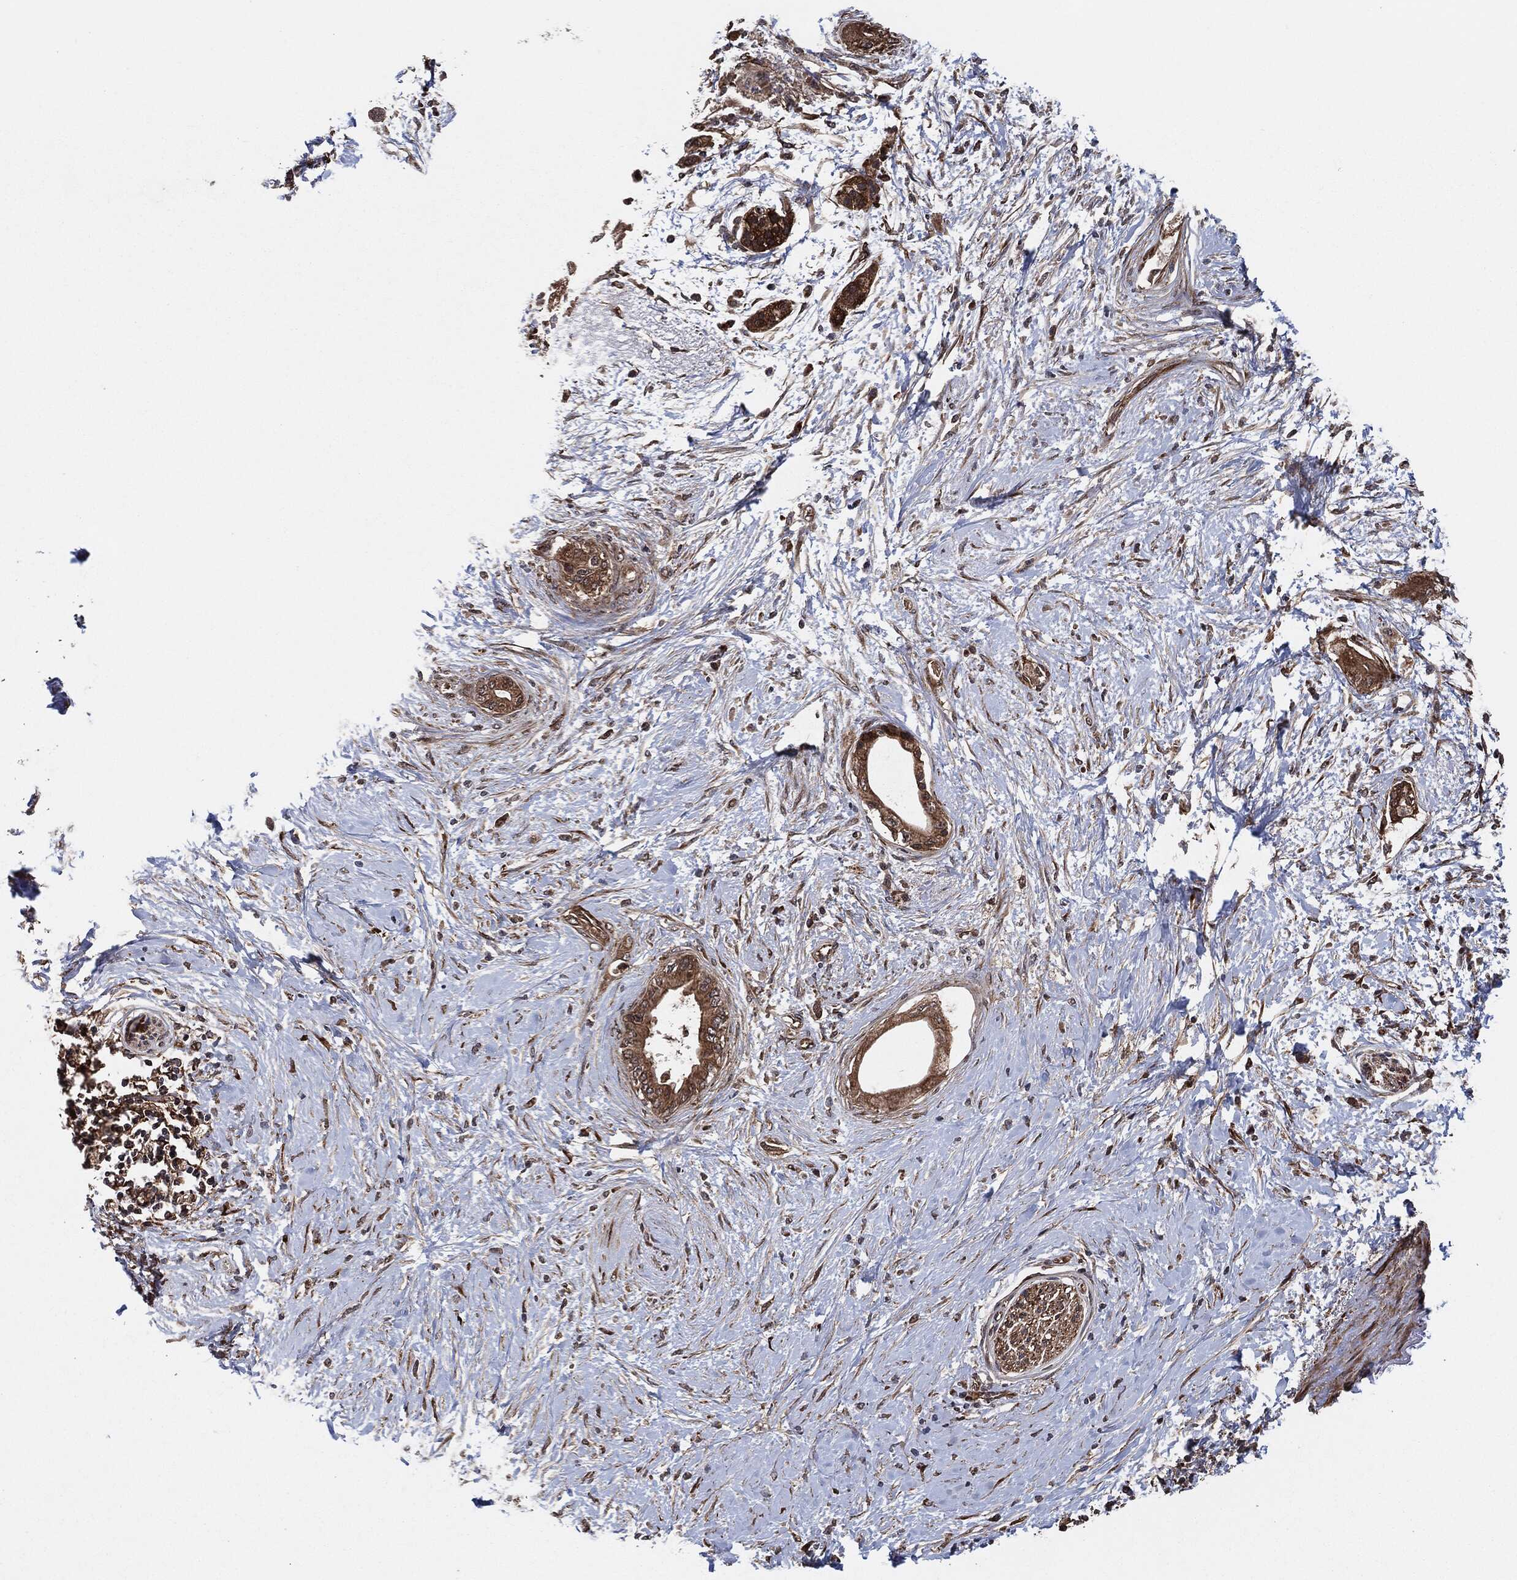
{"staining": {"intensity": "strong", "quantity": ">75%", "location": "cytoplasmic/membranous"}, "tissue": "pancreatic cancer", "cell_type": "Tumor cells", "image_type": "cancer", "snomed": [{"axis": "morphology", "description": "Normal tissue, NOS"}, {"axis": "morphology", "description": "Adenocarcinoma, NOS"}, {"axis": "topography", "description": "Pancreas"}, {"axis": "topography", "description": "Duodenum"}], "caption": "Immunohistochemistry micrograph of neoplastic tissue: human adenocarcinoma (pancreatic) stained using IHC reveals high levels of strong protein expression localized specifically in the cytoplasmic/membranous of tumor cells, appearing as a cytoplasmic/membranous brown color.", "gene": "BCAR1", "patient": {"sex": "female", "age": 60}}